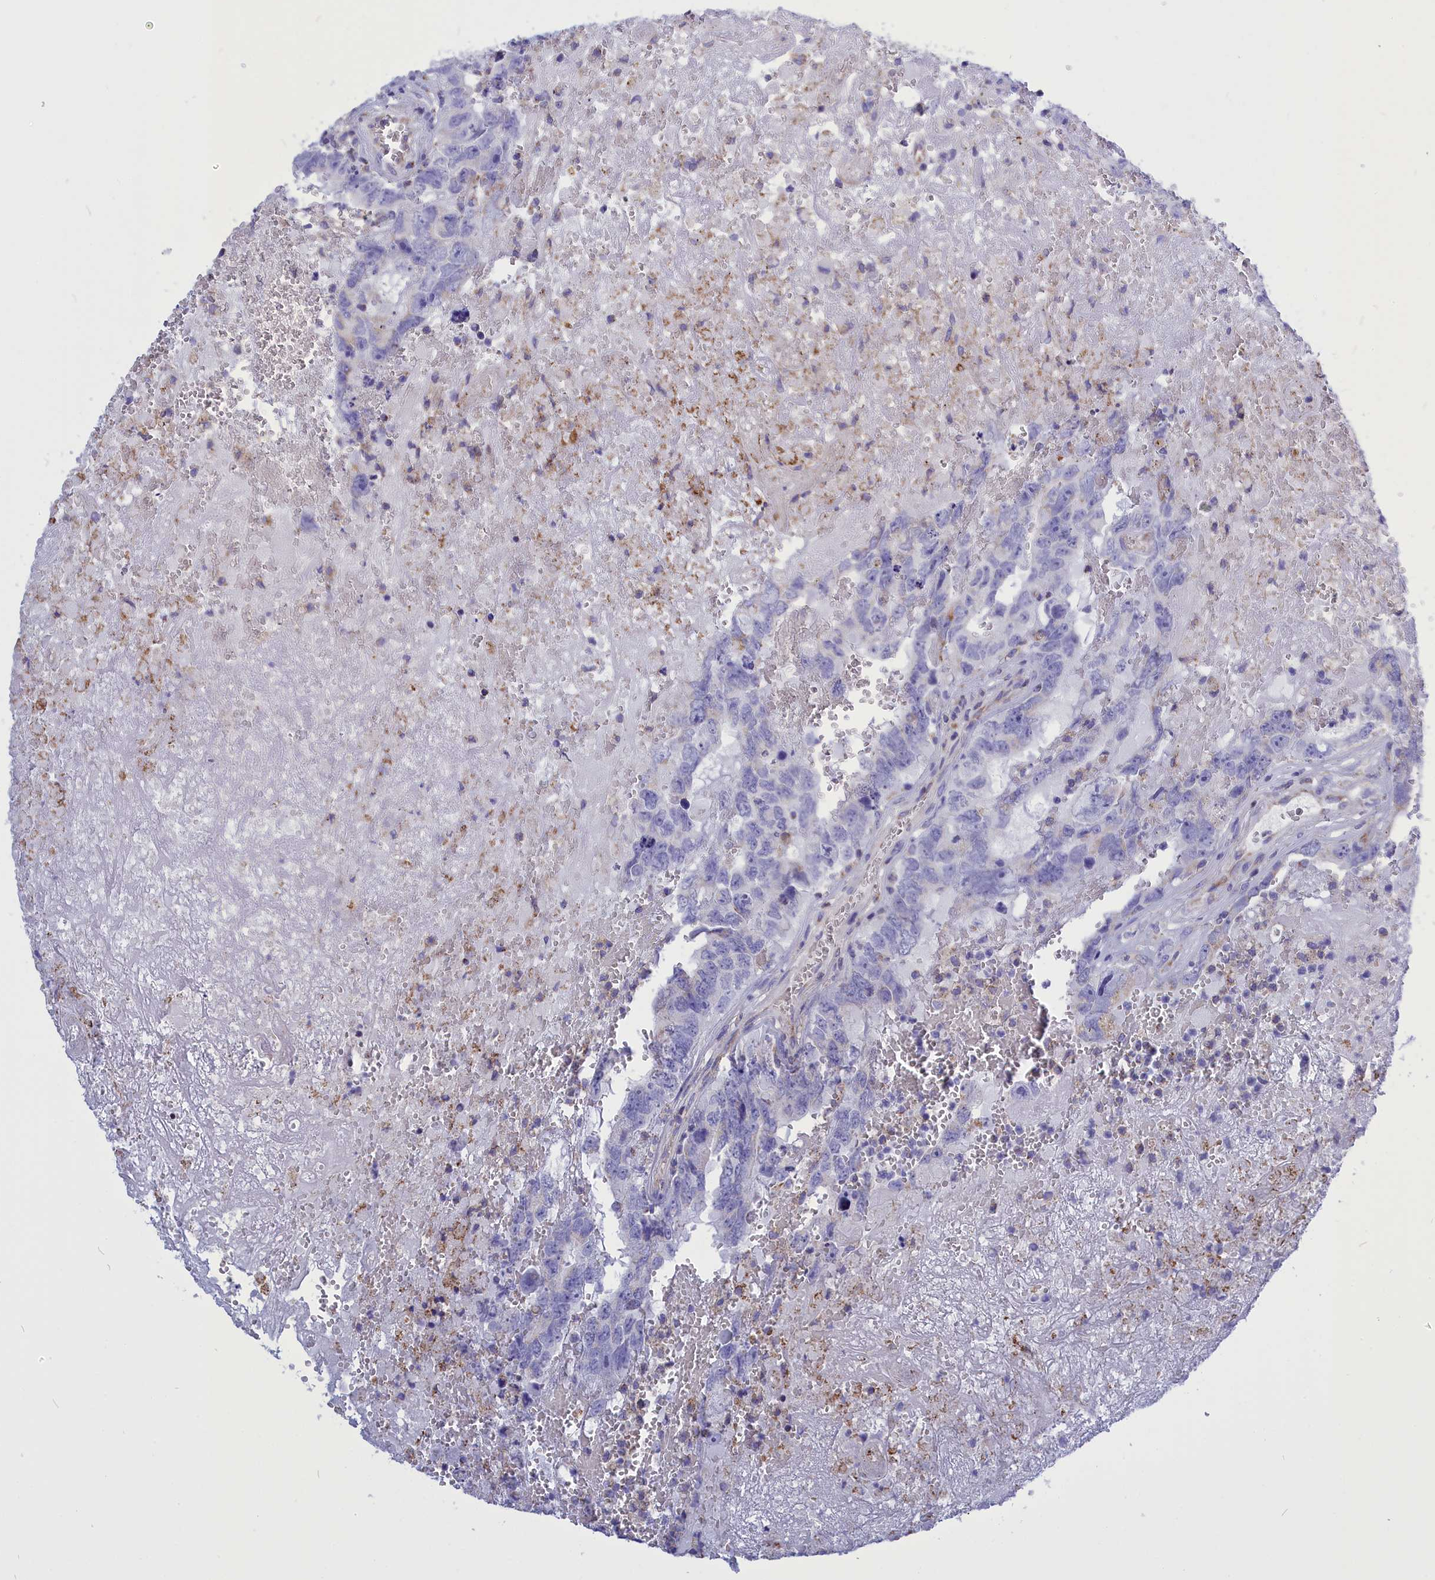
{"staining": {"intensity": "negative", "quantity": "none", "location": "none"}, "tissue": "testis cancer", "cell_type": "Tumor cells", "image_type": "cancer", "snomed": [{"axis": "morphology", "description": "Carcinoma, Embryonal, NOS"}, {"axis": "topography", "description": "Testis"}], "caption": "Immunohistochemistry (IHC) of testis cancer (embryonal carcinoma) reveals no positivity in tumor cells. (Brightfield microscopy of DAB immunohistochemistry (IHC) at high magnification).", "gene": "CCRL2", "patient": {"sex": "male", "age": 45}}